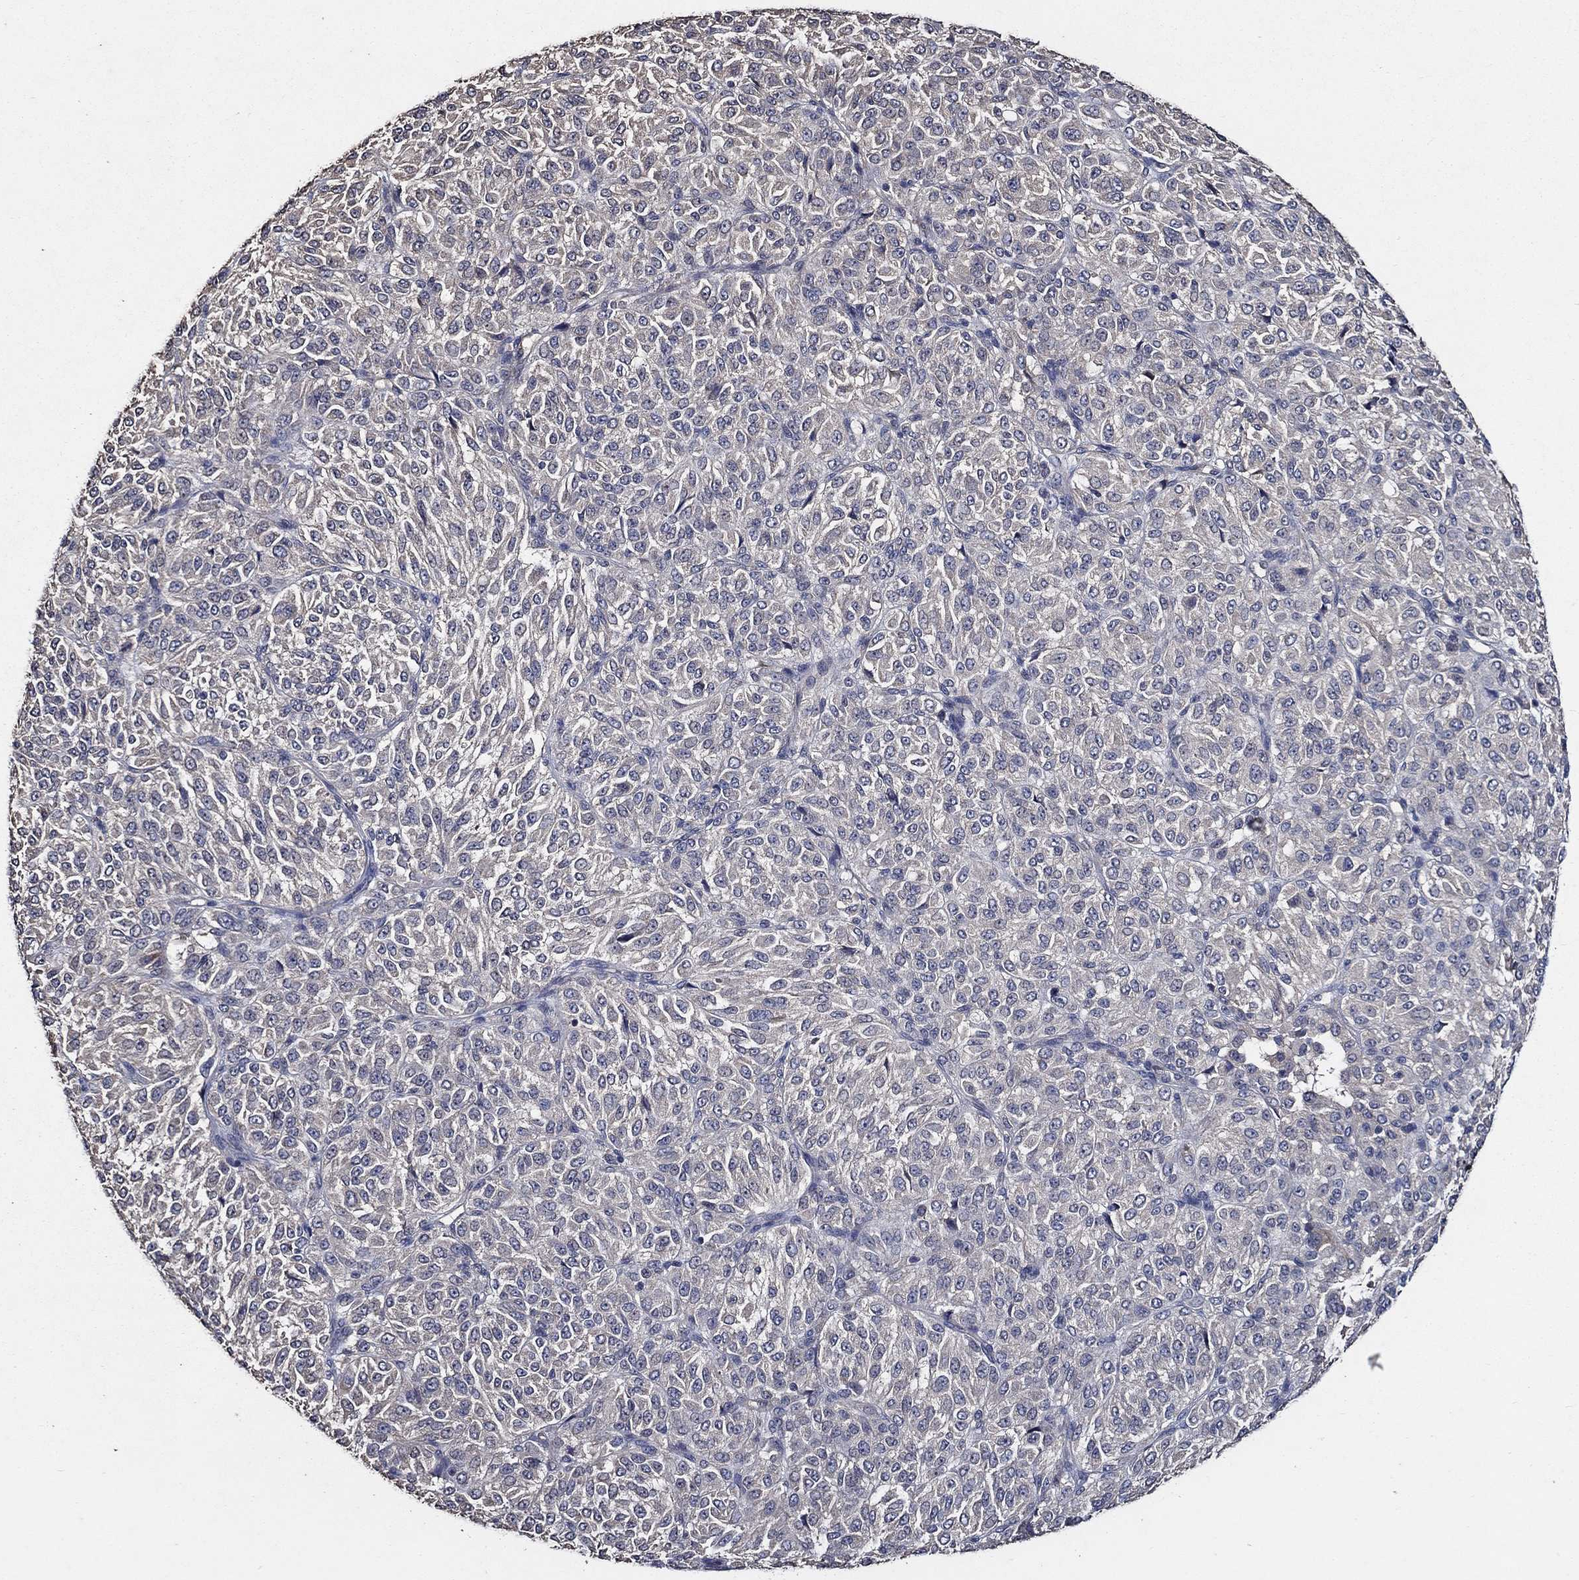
{"staining": {"intensity": "negative", "quantity": "none", "location": "none"}, "tissue": "melanoma", "cell_type": "Tumor cells", "image_type": "cancer", "snomed": [{"axis": "morphology", "description": "Malignant melanoma, Metastatic site"}, {"axis": "topography", "description": "Brain"}], "caption": "Micrograph shows no protein positivity in tumor cells of melanoma tissue.", "gene": "HAP1", "patient": {"sex": "female", "age": 56}}